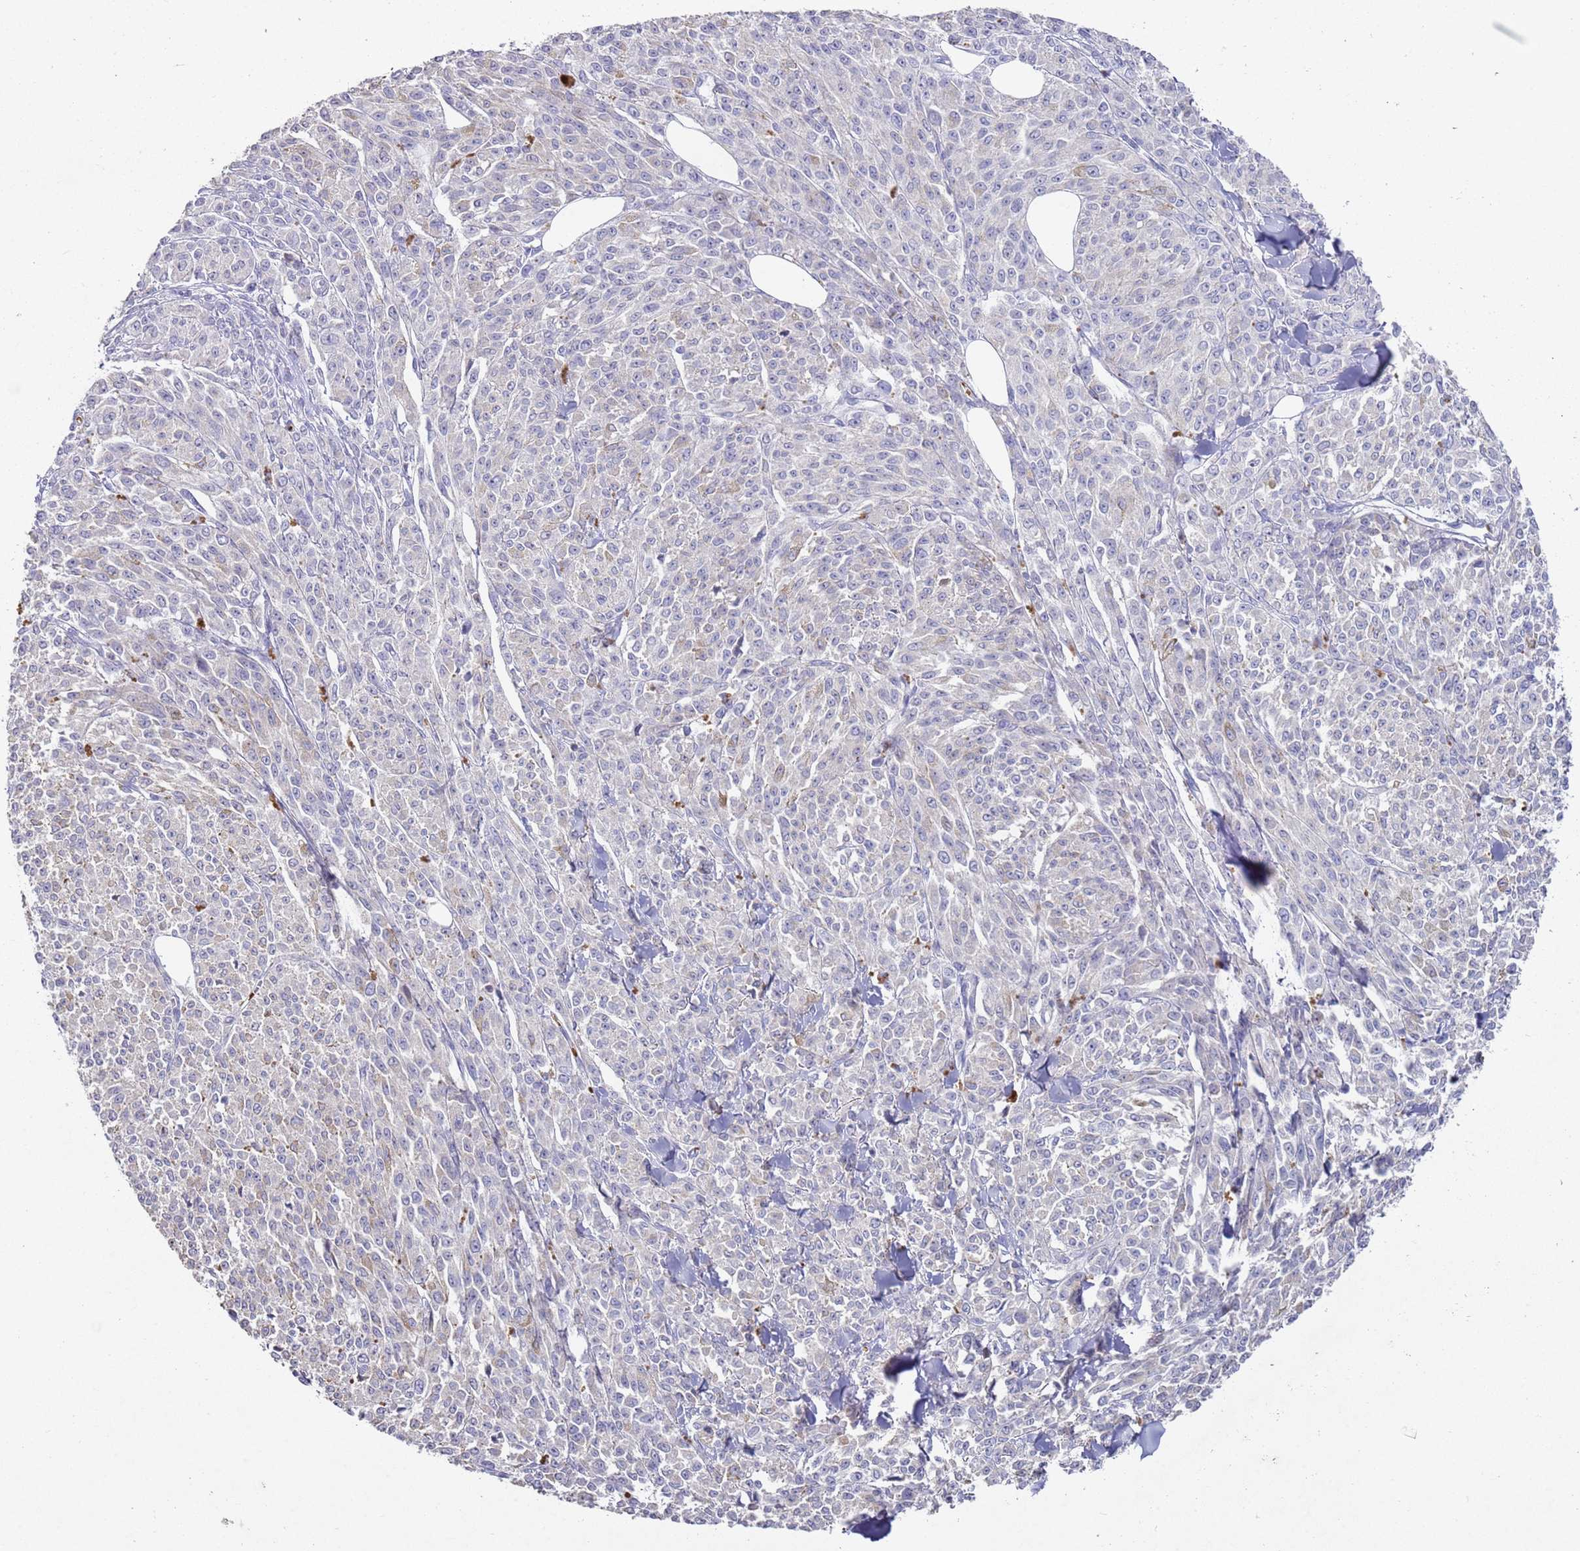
{"staining": {"intensity": "negative", "quantity": "none", "location": "none"}, "tissue": "melanoma", "cell_type": "Tumor cells", "image_type": "cancer", "snomed": [{"axis": "morphology", "description": "Malignant melanoma, NOS"}, {"axis": "topography", "description": "Skin"}], "caption": "Protein analysis of melanoma shows no significant staining in tumor cells.", "gene": "LACC1", "patient": {"sex": "female", "age": 52}}